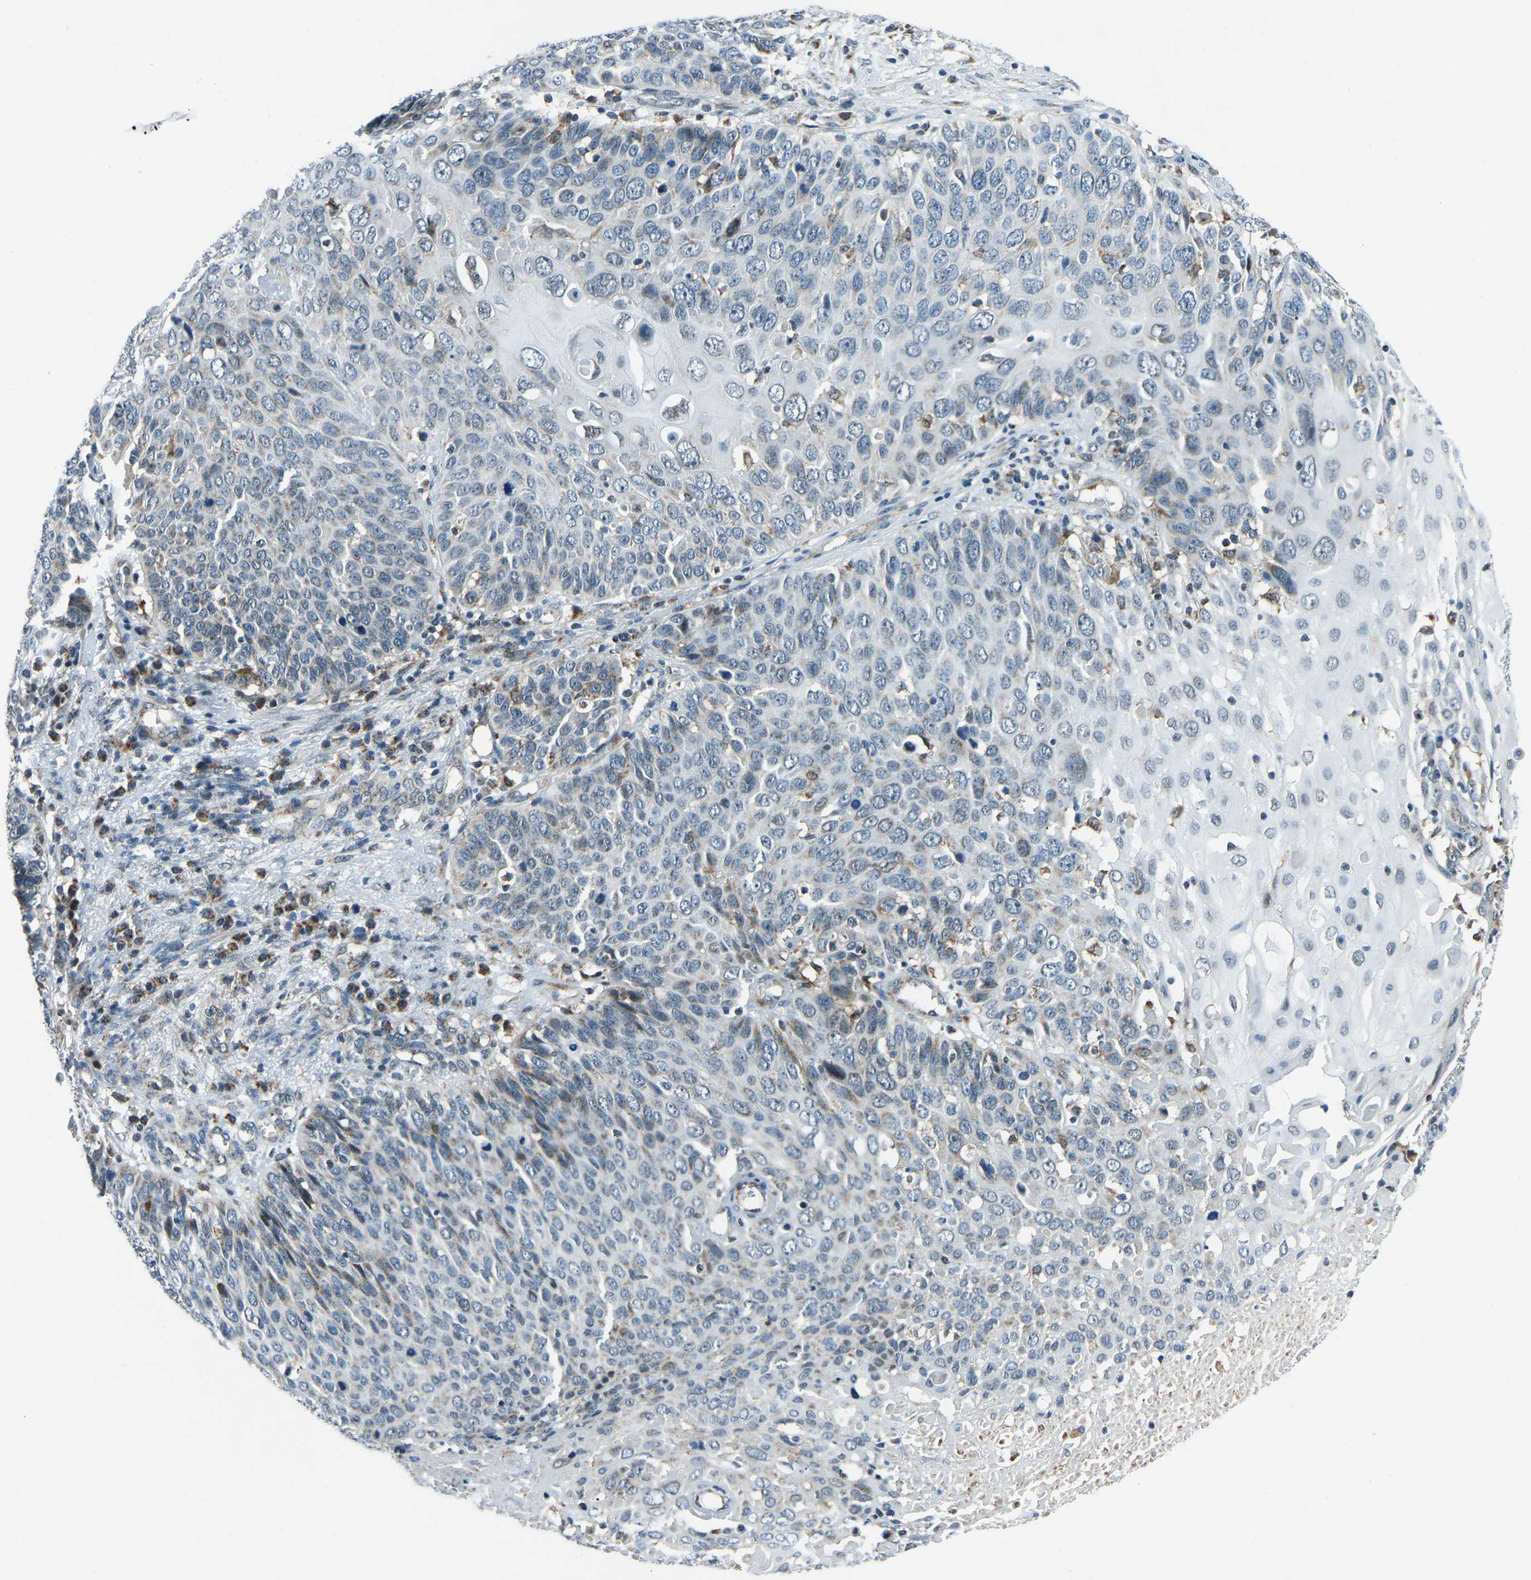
{"staining": {"intensity": "negative", "quantity": "none", "location": "none"}, "tissue": "cervical cancer", "cell_type": "Tumor cells", "image_type": "cancer", "snomed": [{"axis": "morphology", "description": "Squamous cell carcinoma, NOS"}, {"axis": "topography", "description": "Cervix"}], "caption": "DAB (3,3'-diaminobenzidine) immunohistochemical staining of human cervical cancer displays no significant expression in tumor cells.", "gene": "RBM33", "patient": {"sex": "female", "age": 74}}